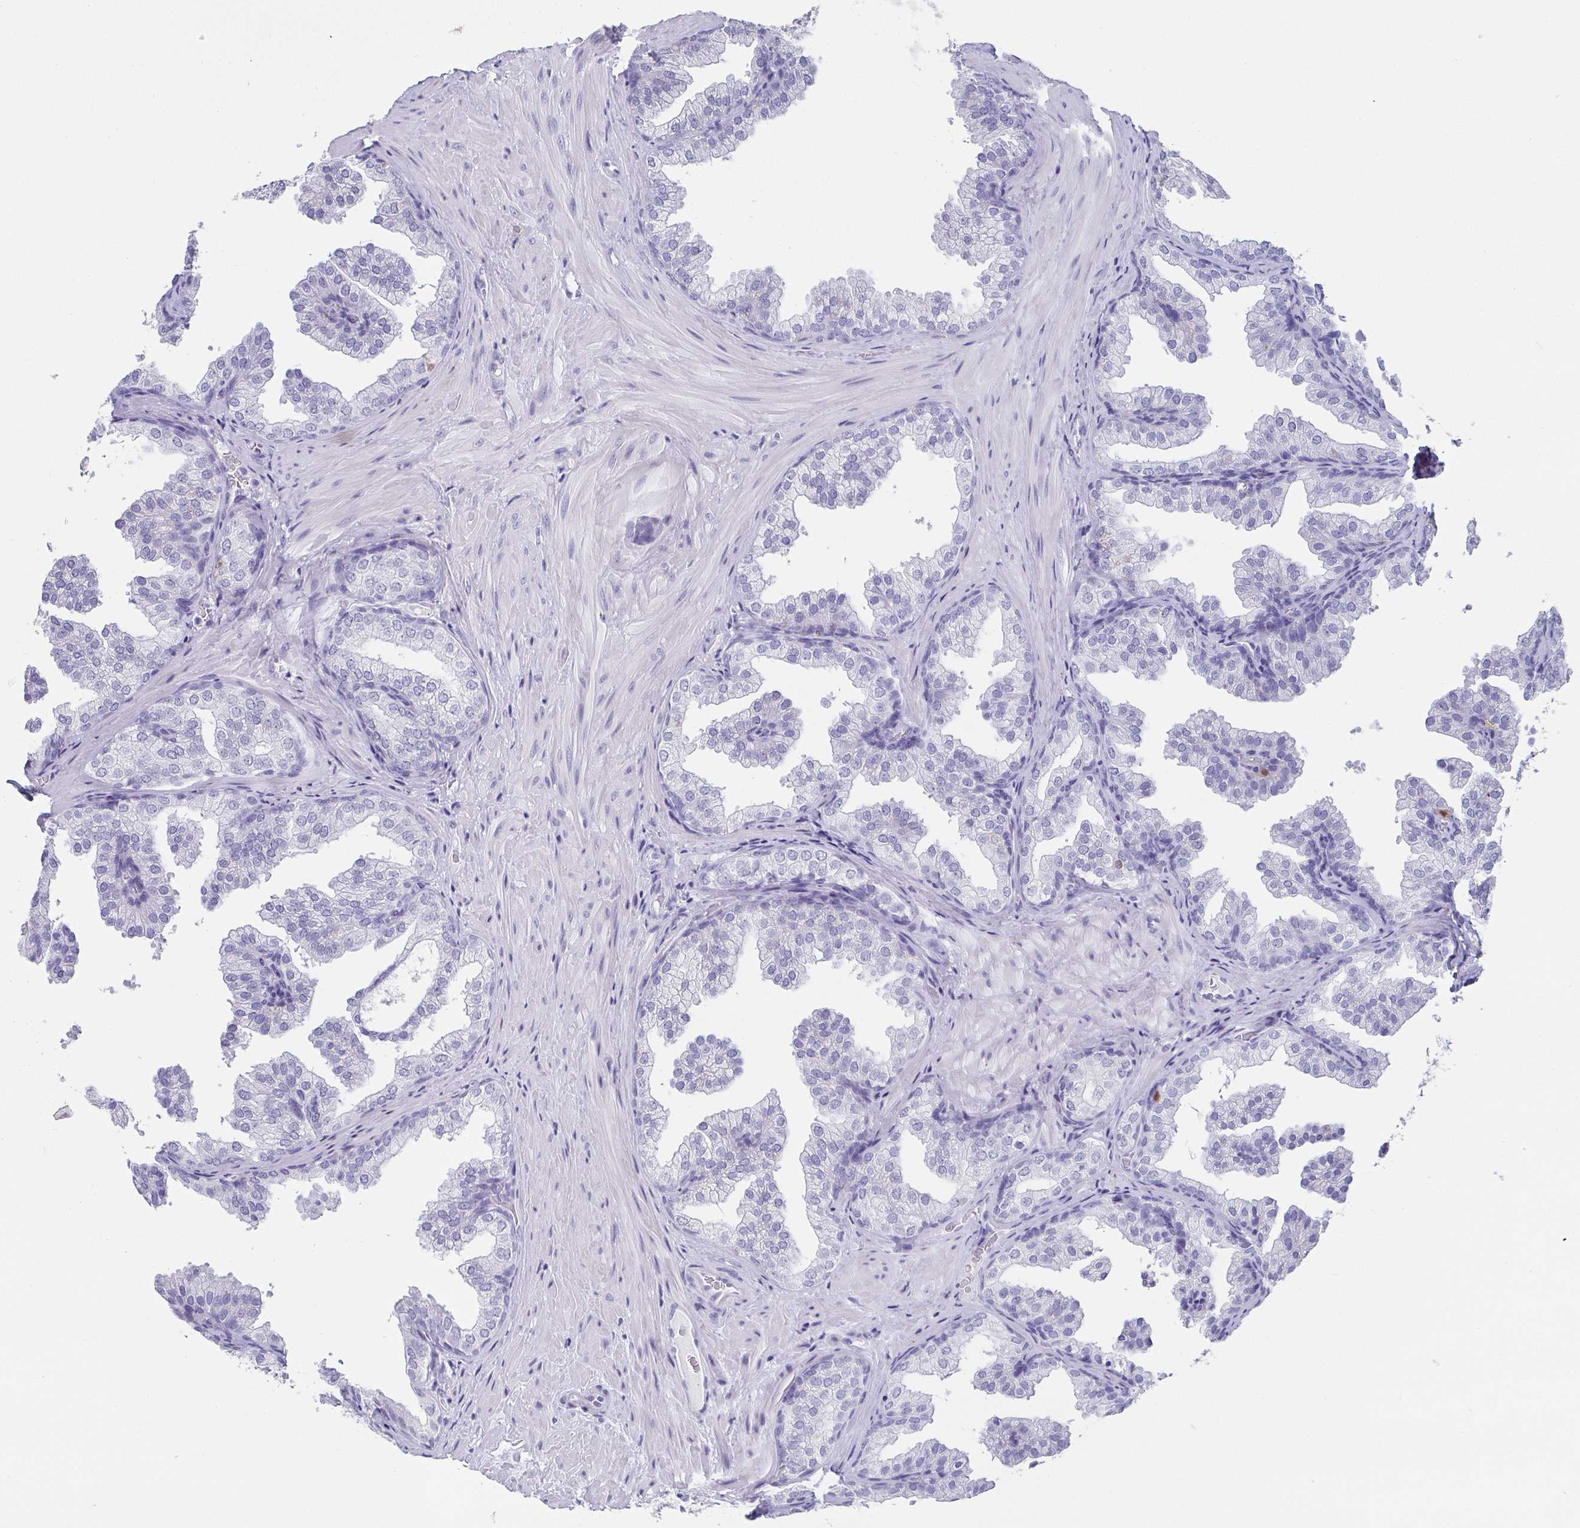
{"staining": {"intensity": "negative", "quantity": "none", "location": "none"}, "tissue": "prostate", "cell_type": "Glandular cells", "image_type": "normal", "snomed": [{"axis": "morphology", "description": "Normal tissue, NOS"}, {"axis": "topography", "description": "Prostate"}], "caption": "Immunohistochemistry histopathology image of normal human prostate stained for a protein (brown), which reveals no staining in glandular cells.", "gene": "SCGN", "patient": {"sex": "male", "age": 37}}